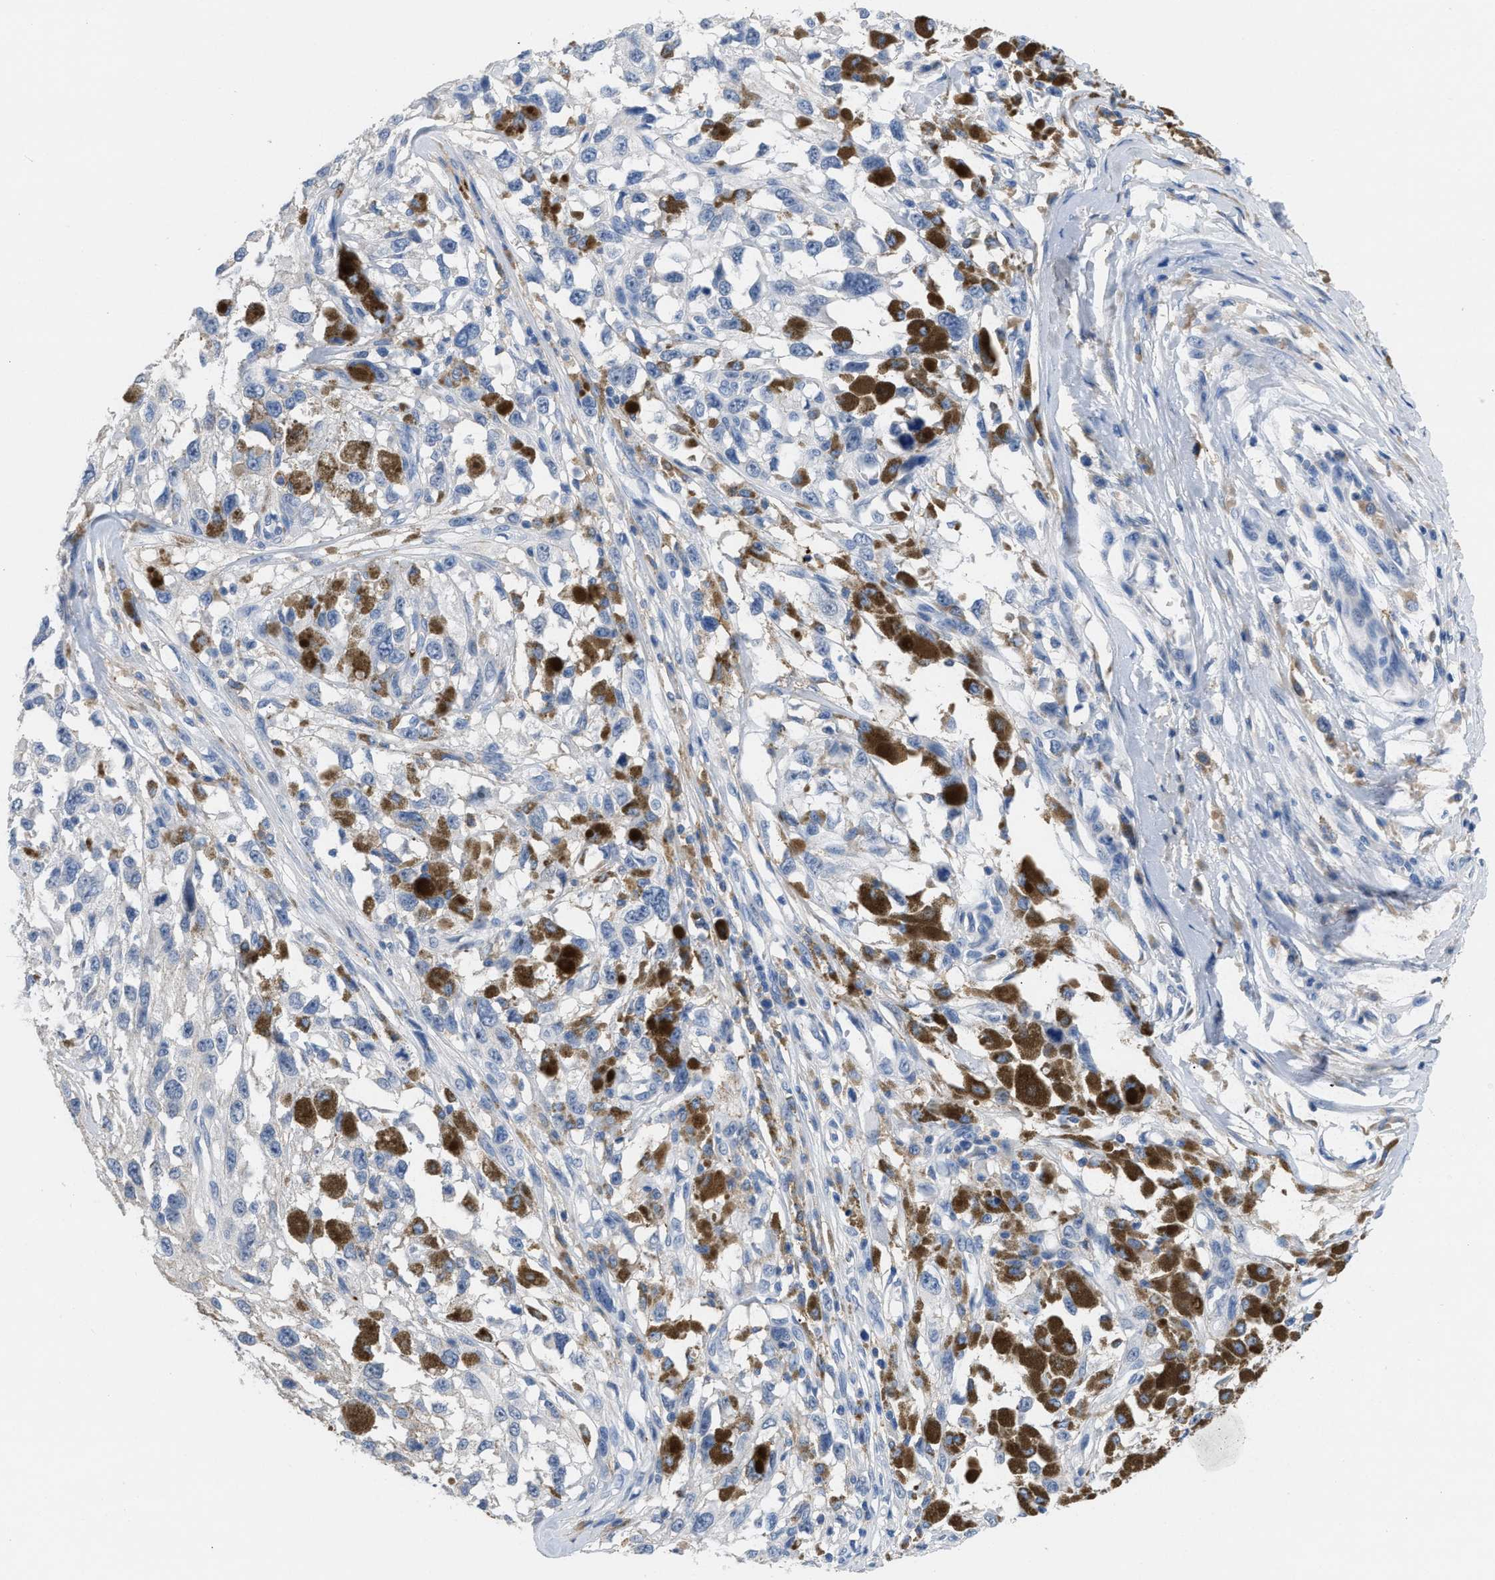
{"staining": {"intensity": "negative", "quantity": "none", "location": "none"}, "tissue": "melanoma", "cell_type": "Tumor cells", "image_type": "cancer", "snomed": [{"axis": "morphology", "description": "Malignant melanoma, Metastatic site"}, {"axis": "topography", "description": "Lymph node"}], "caption": "Immunohistochemical staining of human malignant melanoma (metastatic site) demonstrates no significant staining in tumor cells.", "gene": "FGF18", "patient": {"sex": "male", "age": 59}}